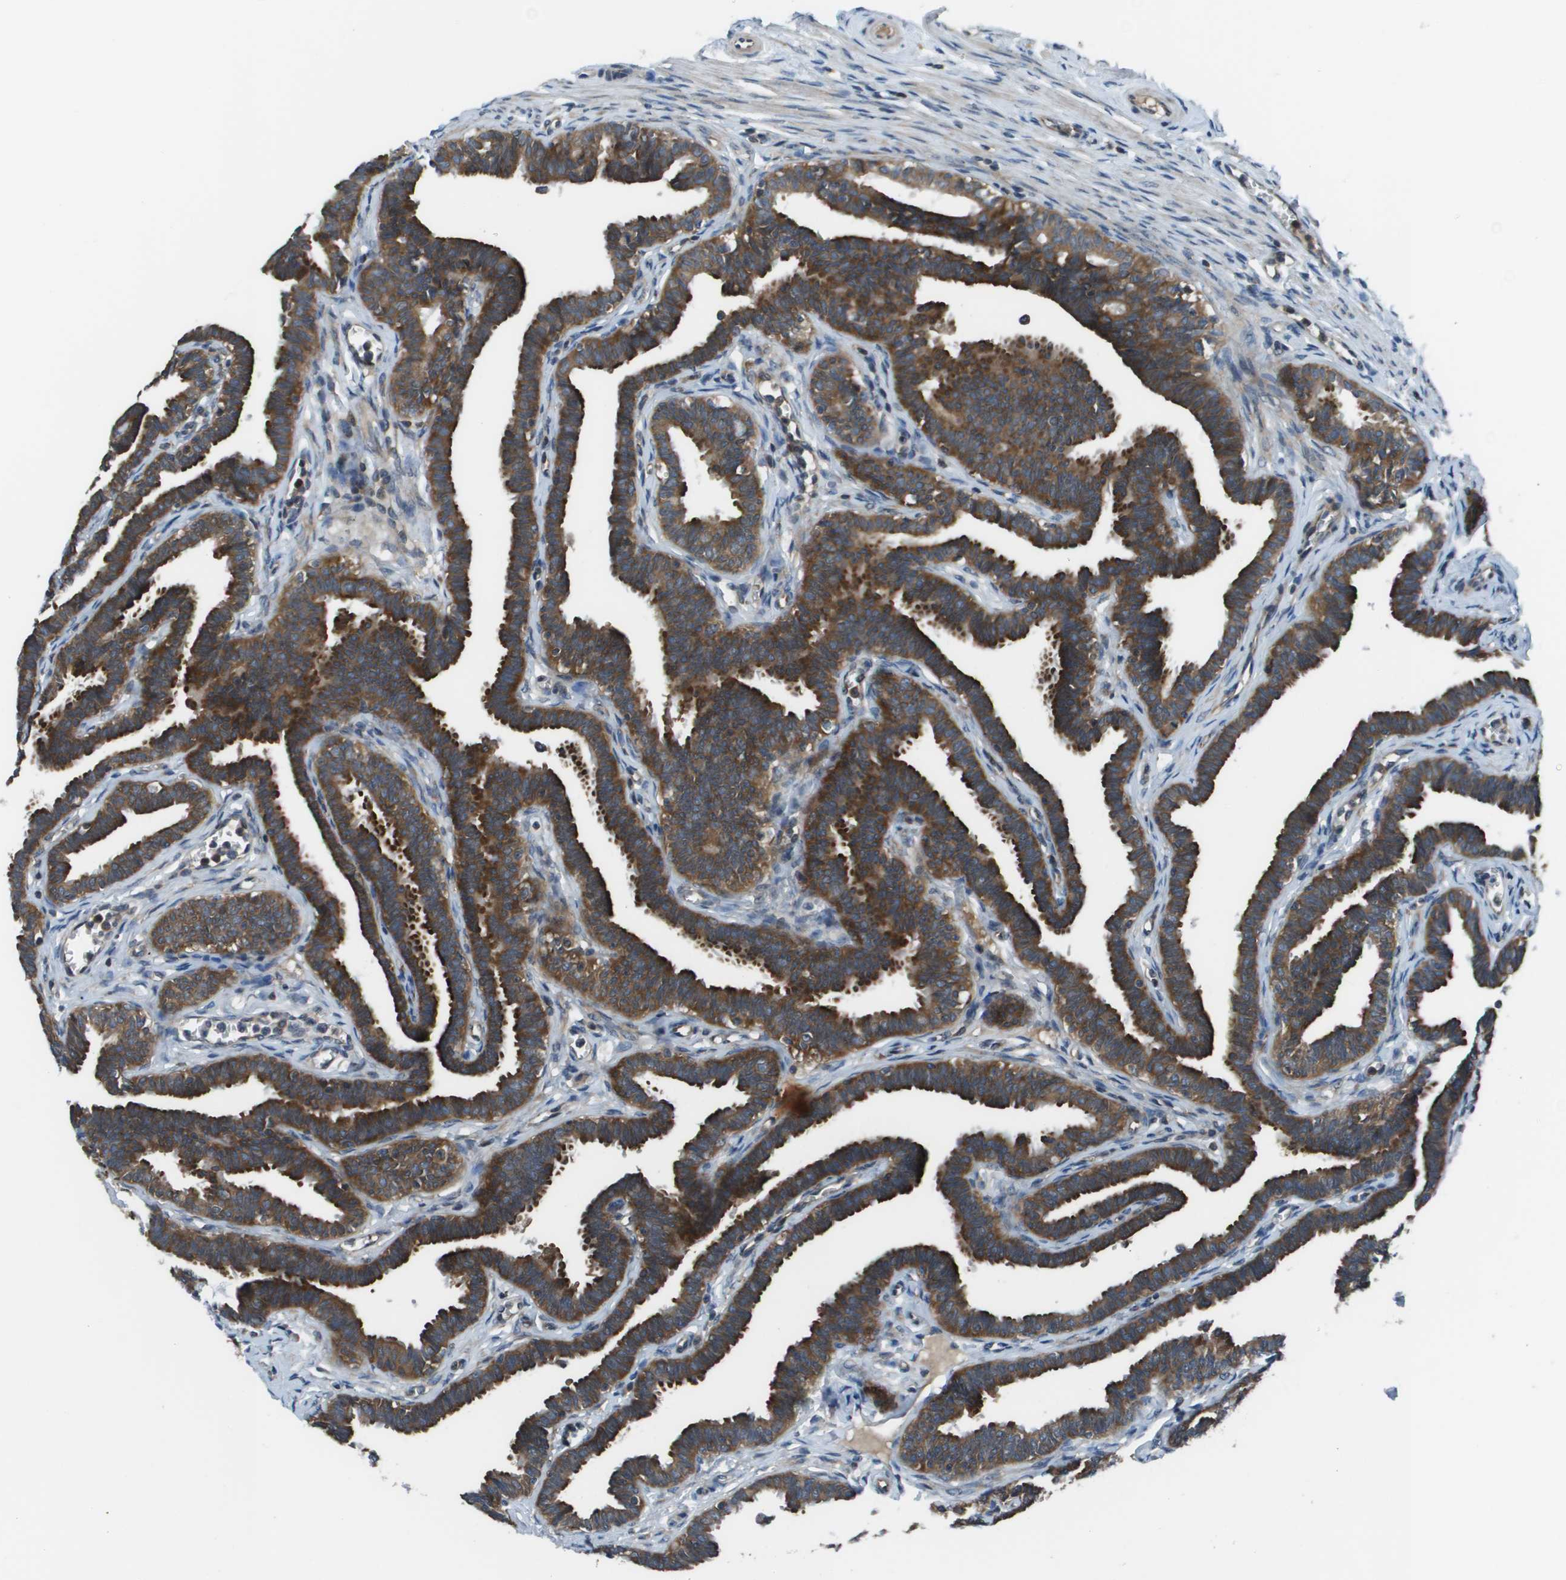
{"staining": {"intensity": "strong", "quantity": ">75%", "location": "cytoplasmic/membranous"}, "tissue": "fallopian tube", "cell_type": "Glandular cells", "image_type": "normal", "snomed": [{"axis": "morphology", "description": "Normal tissue, NOS"}, {"axis": "topography", "description": "Fallopian tube"}, {"axis": "topography", "description": "Ovary"}], "caption": "Protein staining of benign fallopian tube demonstrates strong cytoplasmic/membranous expression in approximately >75% of glandular cells. Ihc stains the protein in brown and the nuclei are stained blue.", "gene": "EIF3B", "patient": {"sex": "female", "age": 23}}